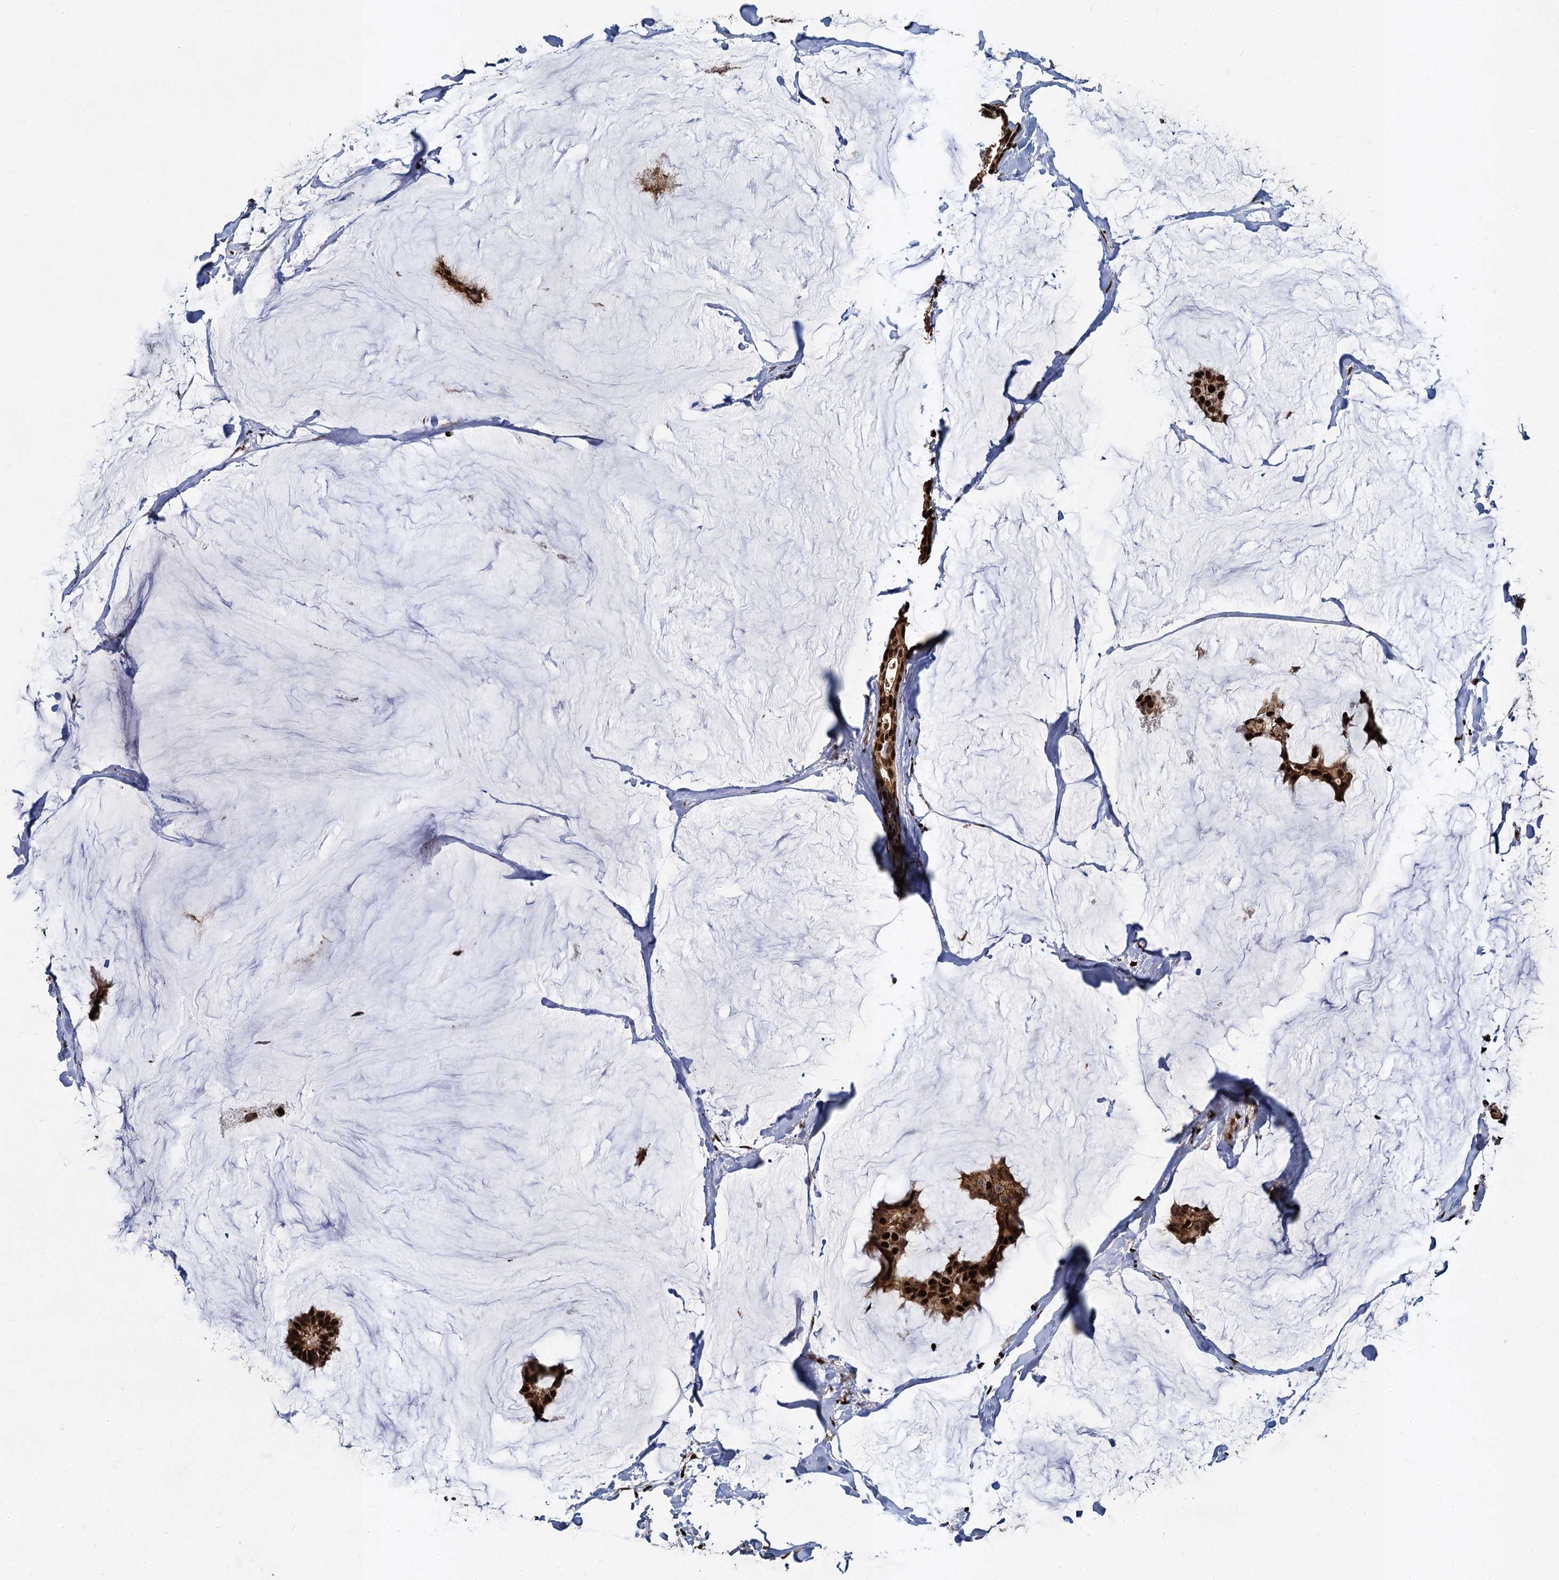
{"staining": {"intensity": "strong", "quantity": ">75%", "location": "cytoplasmic/membranous,nuclear"}, "tissue": "breast cancer", "cell_type": "Tumor cells", "image_type": "cancer", "snomed": [{"axis": "morphology", "description": "Duct carcinoma"}, {"axis": "topography", "description": "Breast"}], "caption": "Breast cancer stained for a protein demonstrates strong cytoplasmic/membranous and nuclear positivity in tumor cells.", "gene": "ANKRD49", "patient": {"sex": "female", "age": 93}}